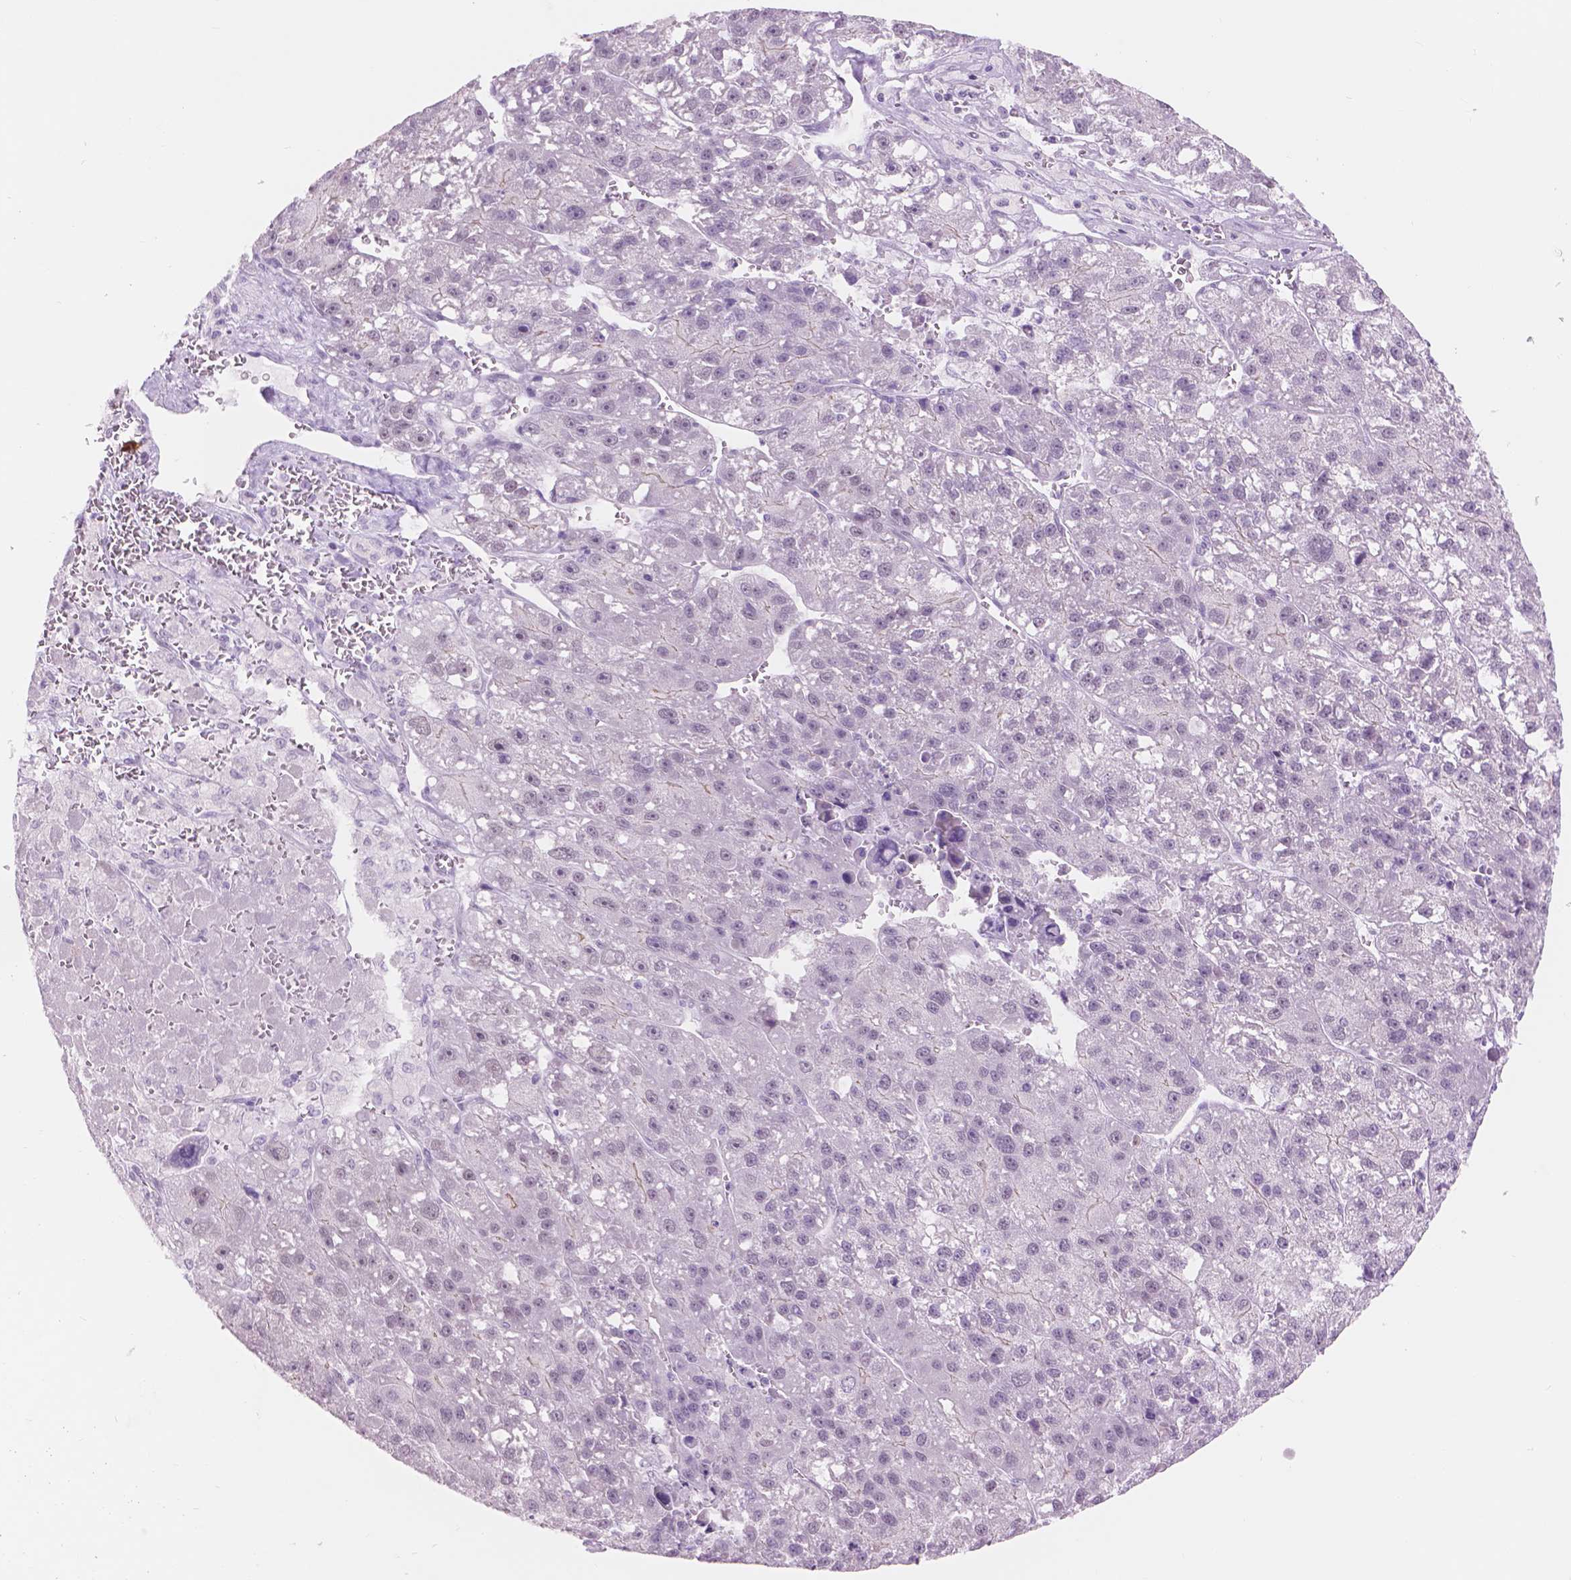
{"staining": {"intensity": "negative", "quantity": "none", "location": "none"}, "tissue": "liver cancer", "cell_type": "Tumor cells", "image_type": "cancer", "snomed": [{"axis": "morphology", "description": "Carcinoma, Hepatocellular, NOS"}, {"axis": "topography", "description": "Liver"}], "caption": "IHC of liver cancer shows no positivity in tumor cells. (Stains: DAB immunohistochemistry (IHC) with hematoxylin counter stain, Microscopy: brightfield microscopy at high magnification).", "gene": "DCC", "patient": {"sex": "female", "age": 70}}